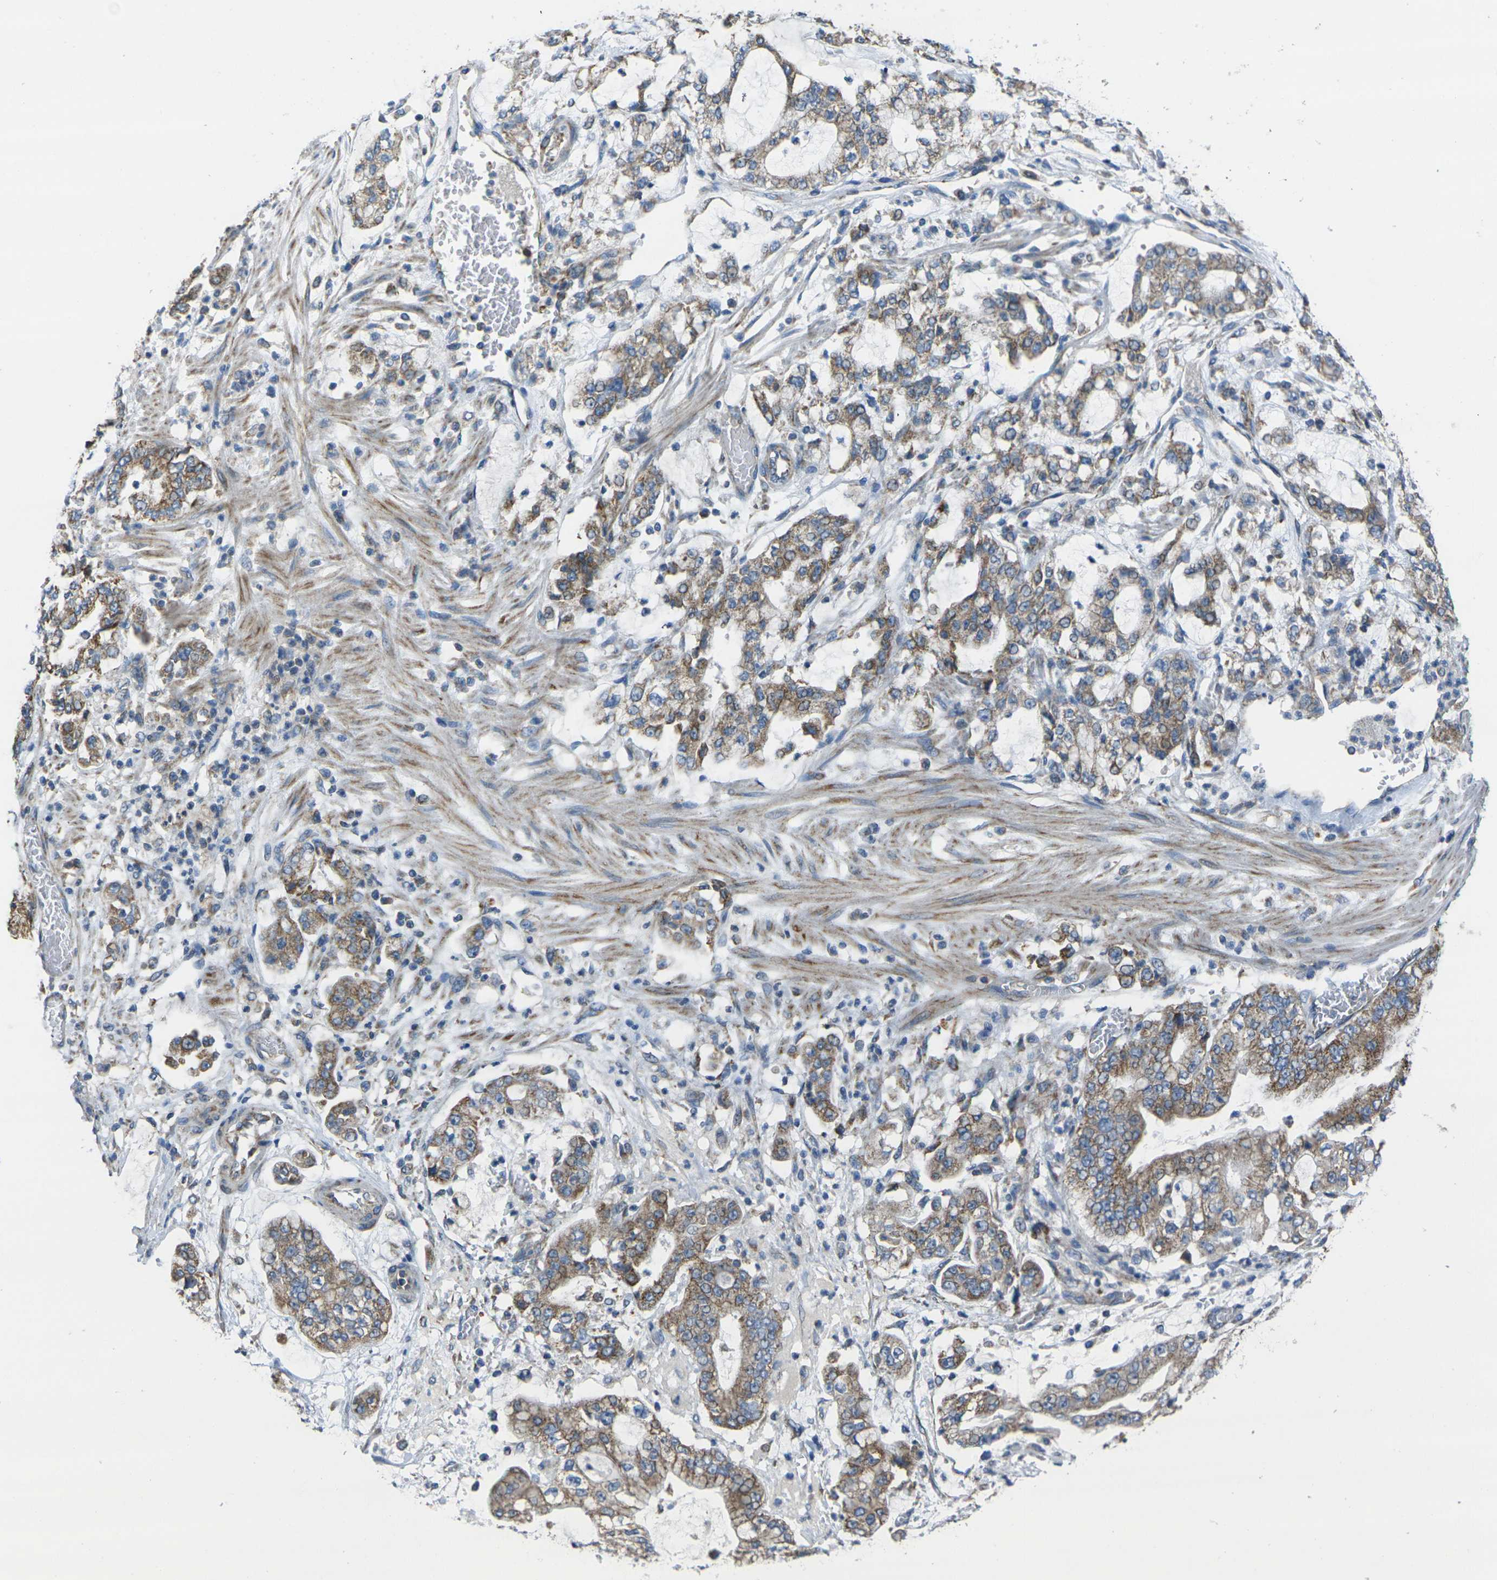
{"staining": {"intensity": "moderate", "quantity": "25%-75%", "location": "cytoplasmic/membranous"}, "tissue": "stomach cancer", "cell_type": "Tumor cells", "image_type": "cancer", "snomed": [{"axis": "morphology", "description": "Adenocarcinoma, NOS"}, {"axis": "topography", "description": "Stomach"}], "caption": "Adenocarcinoma (stomach) was stained to show a protein in brown. There is medium levels of moderate cytoplasmic/membranous expression in approximately 25%-75% of tumor cells. (brown staining indicates protein expression, while blue staining denotes nuclei).", "gene": "TMEM120B", "patient": {"sex": "male", "age": 76}}